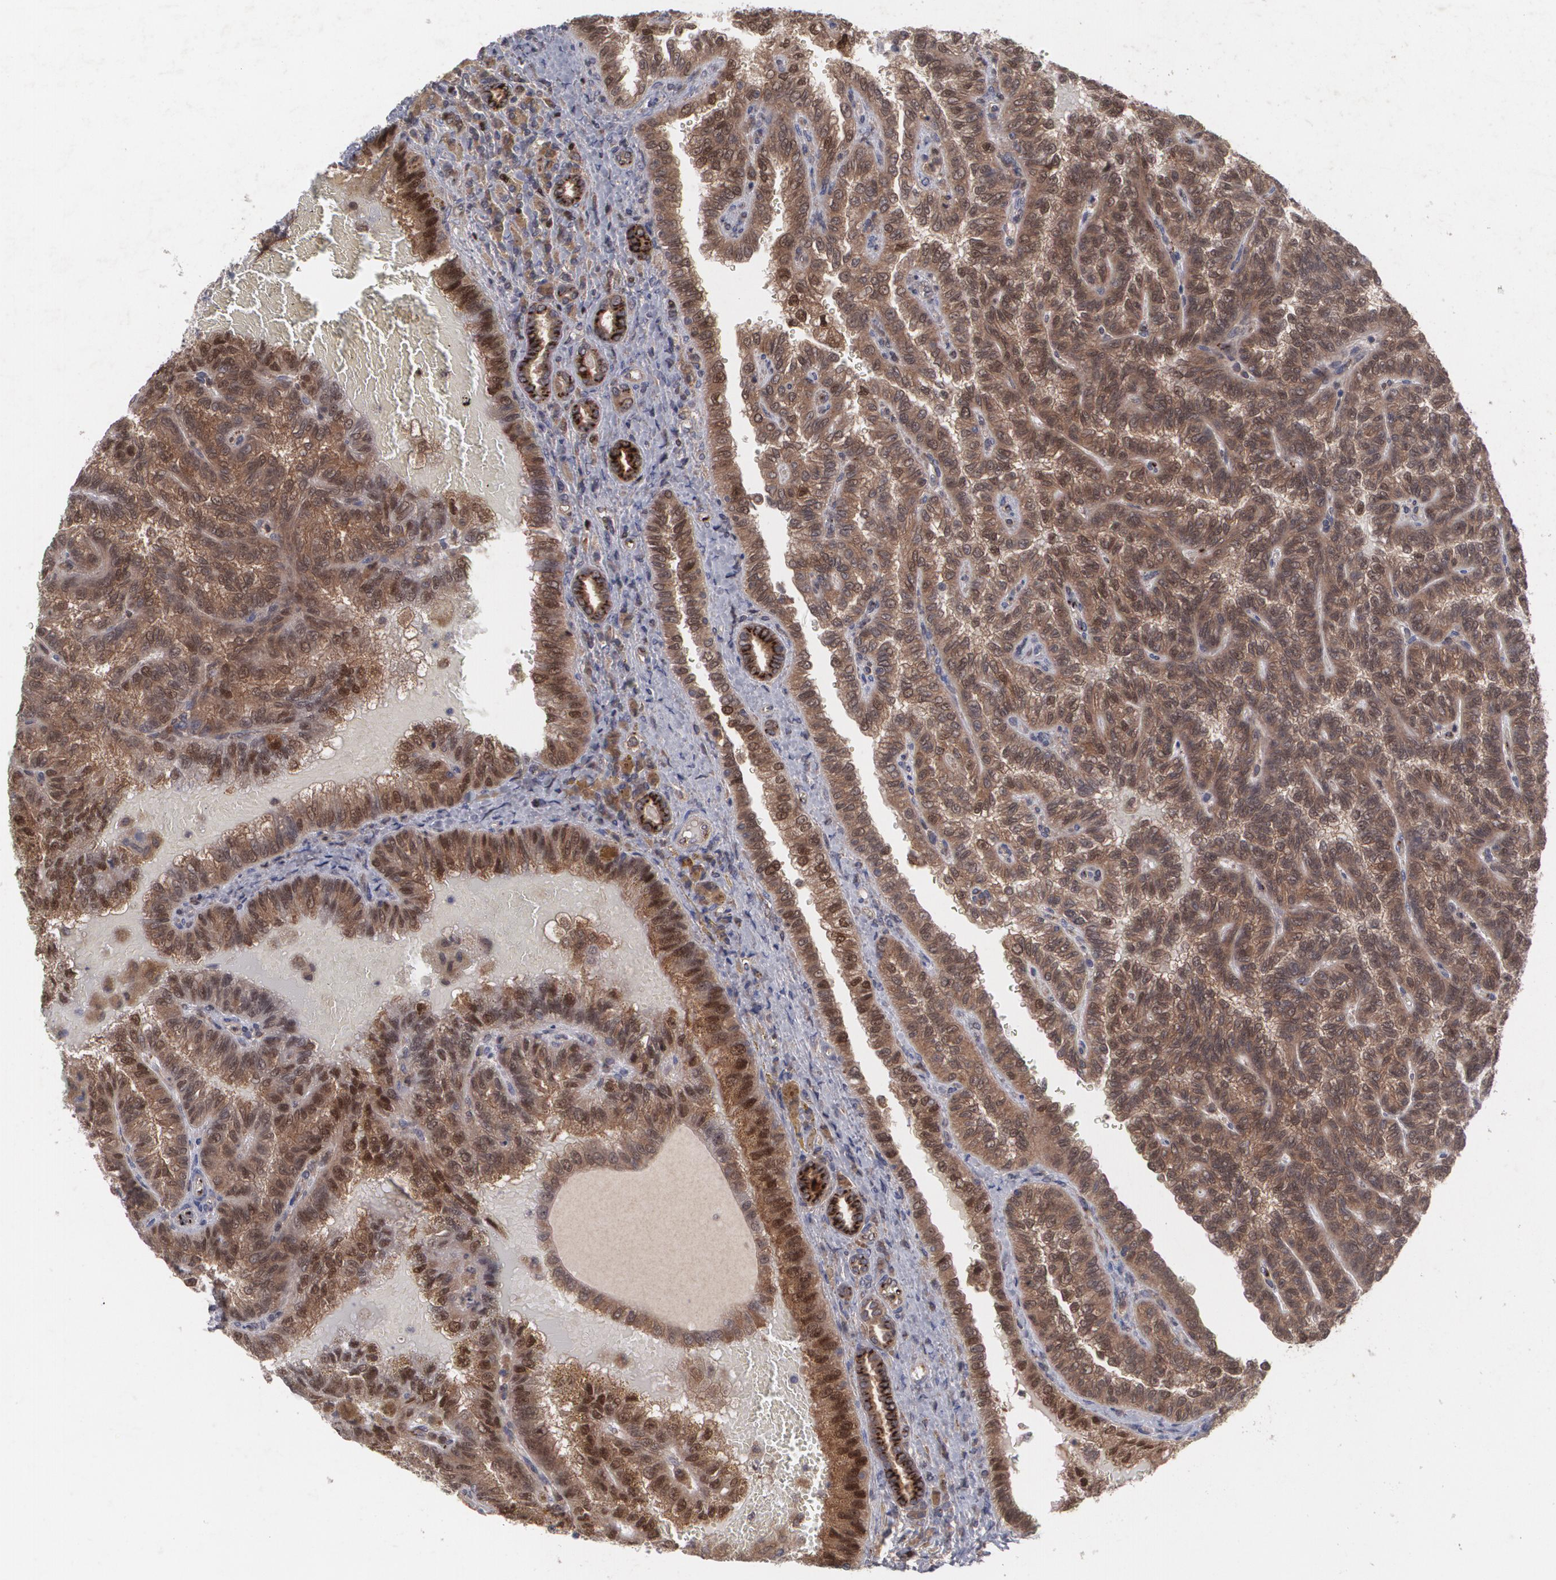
{"staining": {"intensity": "moderate", "quantity": ">75%", "location": "cytoplasmic/membranous"}, "tissue": "renal cancer", "cell_type": "Tumor cells", "image_type": "cancer", "snomed": [{"axis": "morphology", "description": "Inflammation, NOS"}, {"axis": "morphology", "description": "Adenocarcinoma, NOS"}, {"axis": "topography", "description": "Kidney"}], "caption": "Brown immunohistochemical staining in renal cancer (adenocarcinoma) displays moderate cytoplasmic/membranous positivity in approximately >75% of tumor cells.", "gene": "HTT", "patient": {"sex": "male", "age": 68}}